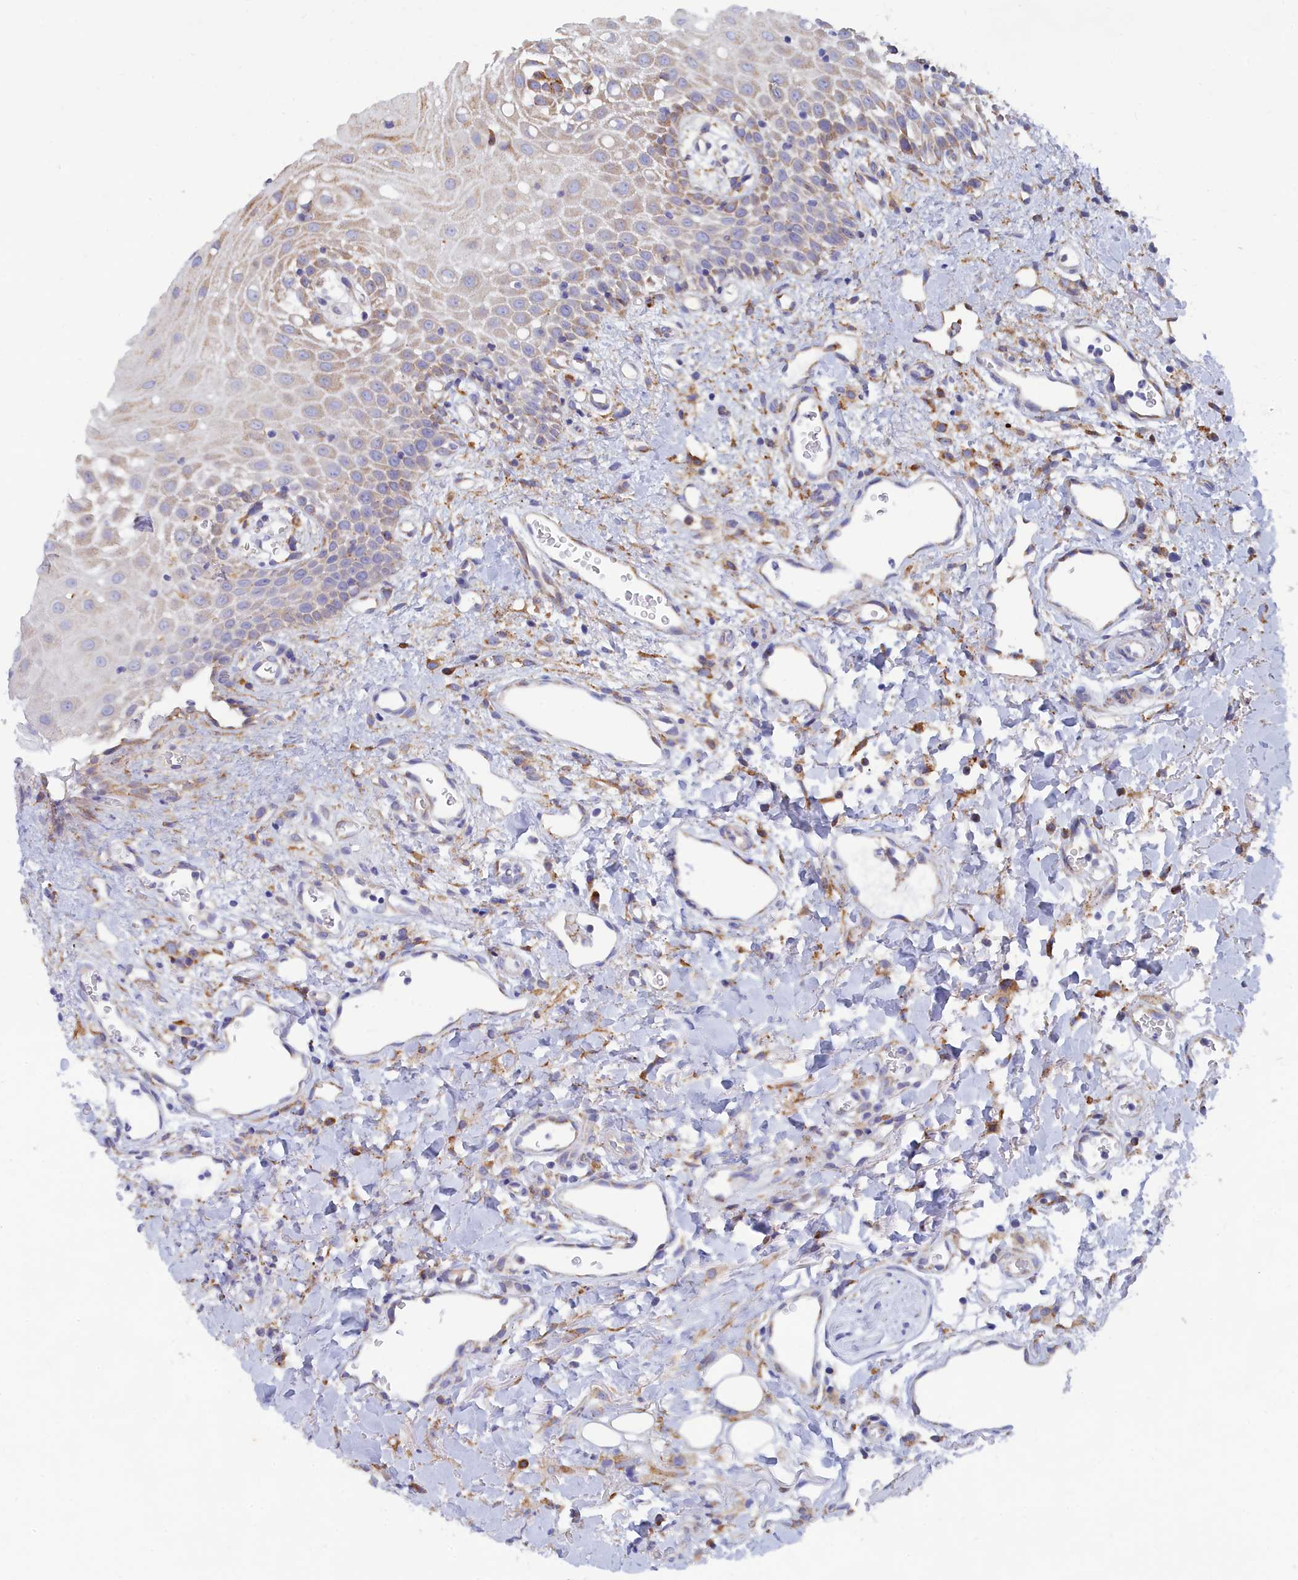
{"staining": {"intensity": "weak", "quantity": "25%-75%", "location": "cytoplasmic/membranous"}, "tissue": "oral mucosa", "cell_type": "Squamous epithelial cells", "image_type": "normal", "snomed": [{"axis": "morphology", "description": "Normal tissue, NOS"}, {"axis": "topography", "description": "Oral tissue"}], "caption": "The image shows immunohistochemical staining of unremarkable oral mucosa. There is weak cytoplasmic/membranous expression is identified in about 25%-75% of squamous epithelial cells.", "gene": "WDR35", "patient": {"sex": "female", "age": 70}}